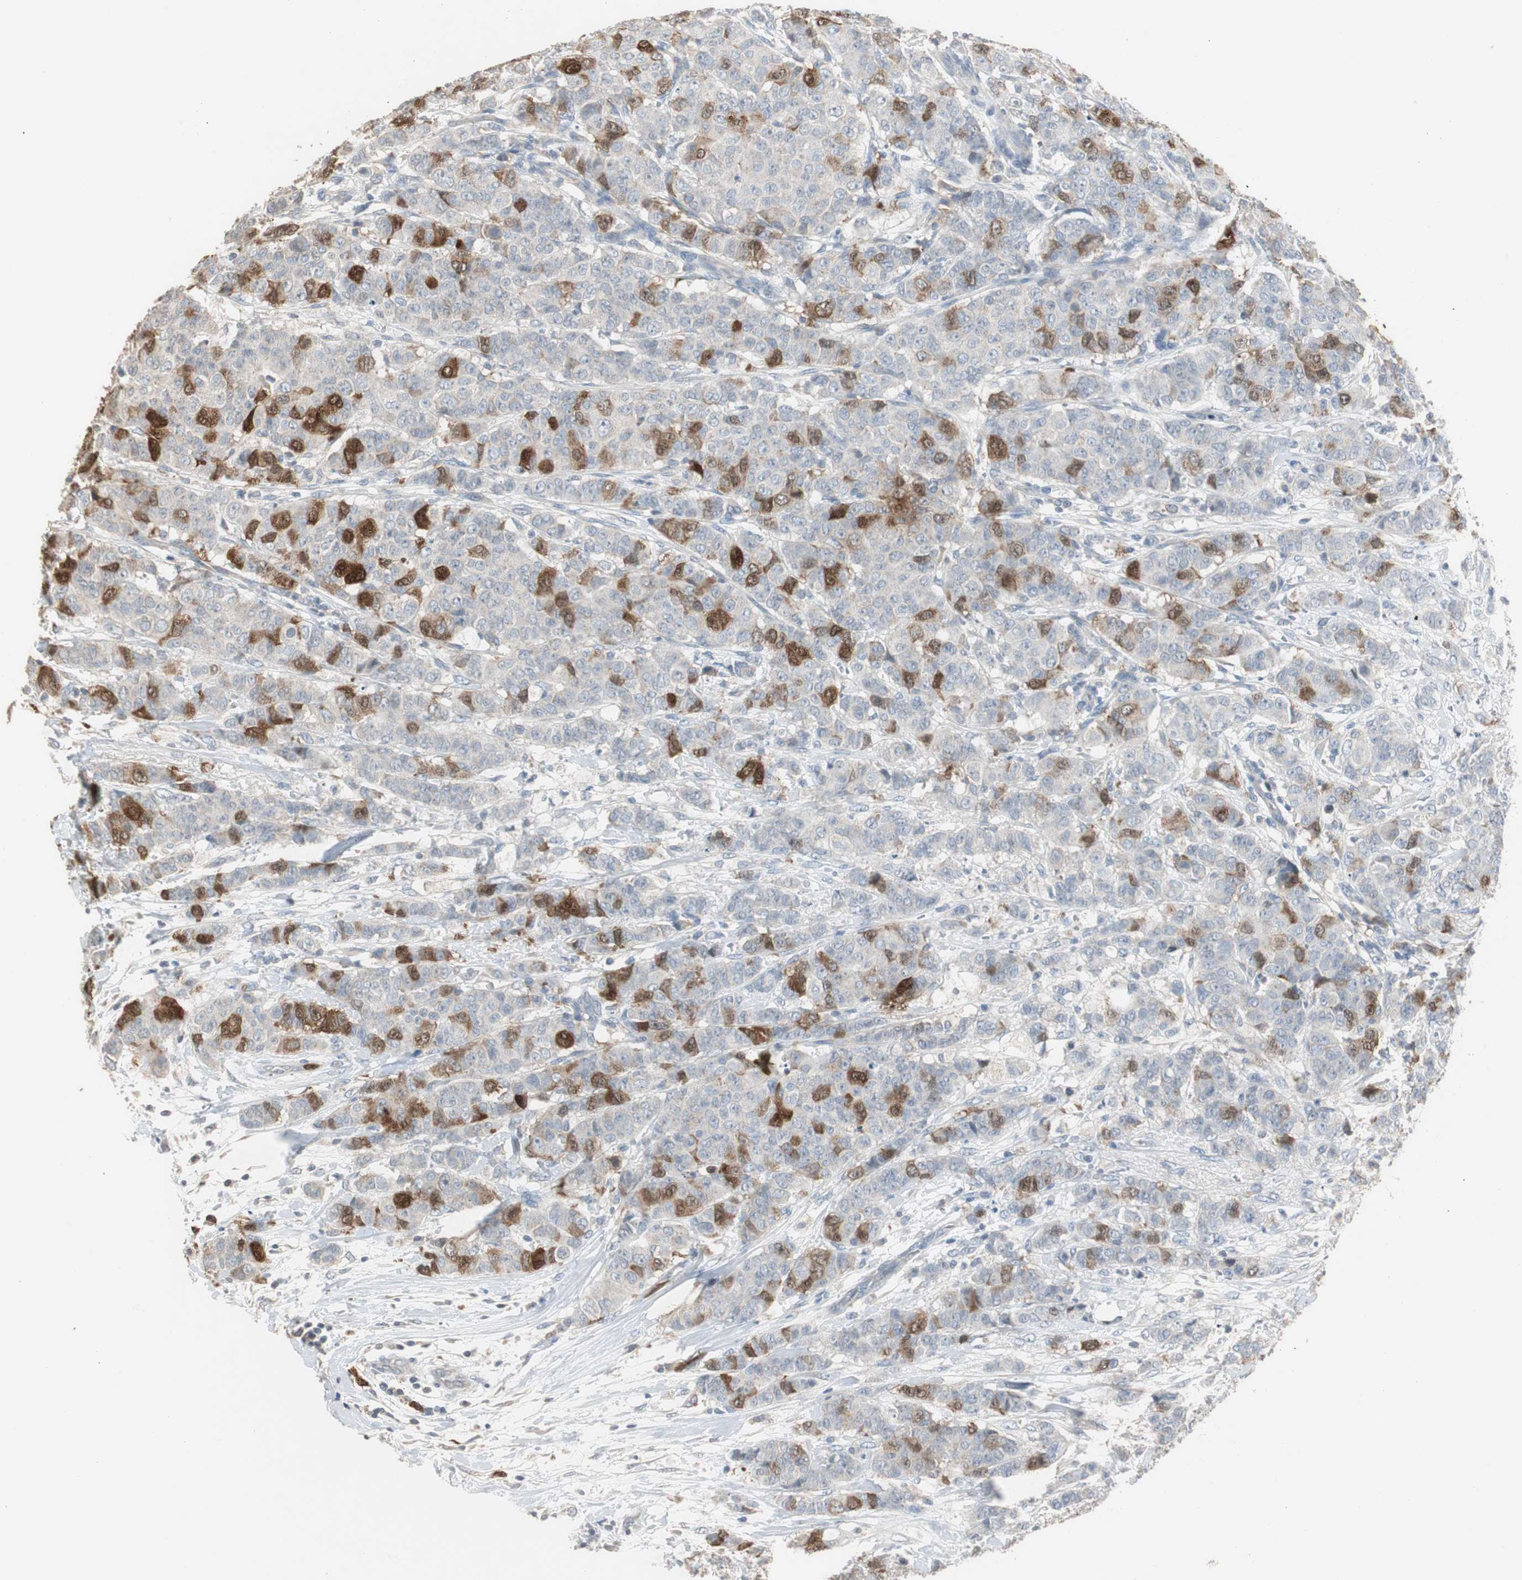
{"staining": {"intensity": "strong", "quantity": "<25%", "location": "cytoplasmic/membranous"}, "tissue": "breast cancer", "cell_type": "Tumor cells", "image_type": "cancer", "snomed": [{"axis": "morphology", "description": "Duct carcinoma"}, {"axis": "topography", "description": "Breast"}], "caption": "Protein analysis of infiltrating ductal carcinoma (breast) tissue reveals strong cytoplasmic/membranous positivity in approximately <25% of tumor cells.", "gene": "TK1", "patient": {"sex": "female", "age": 40}}